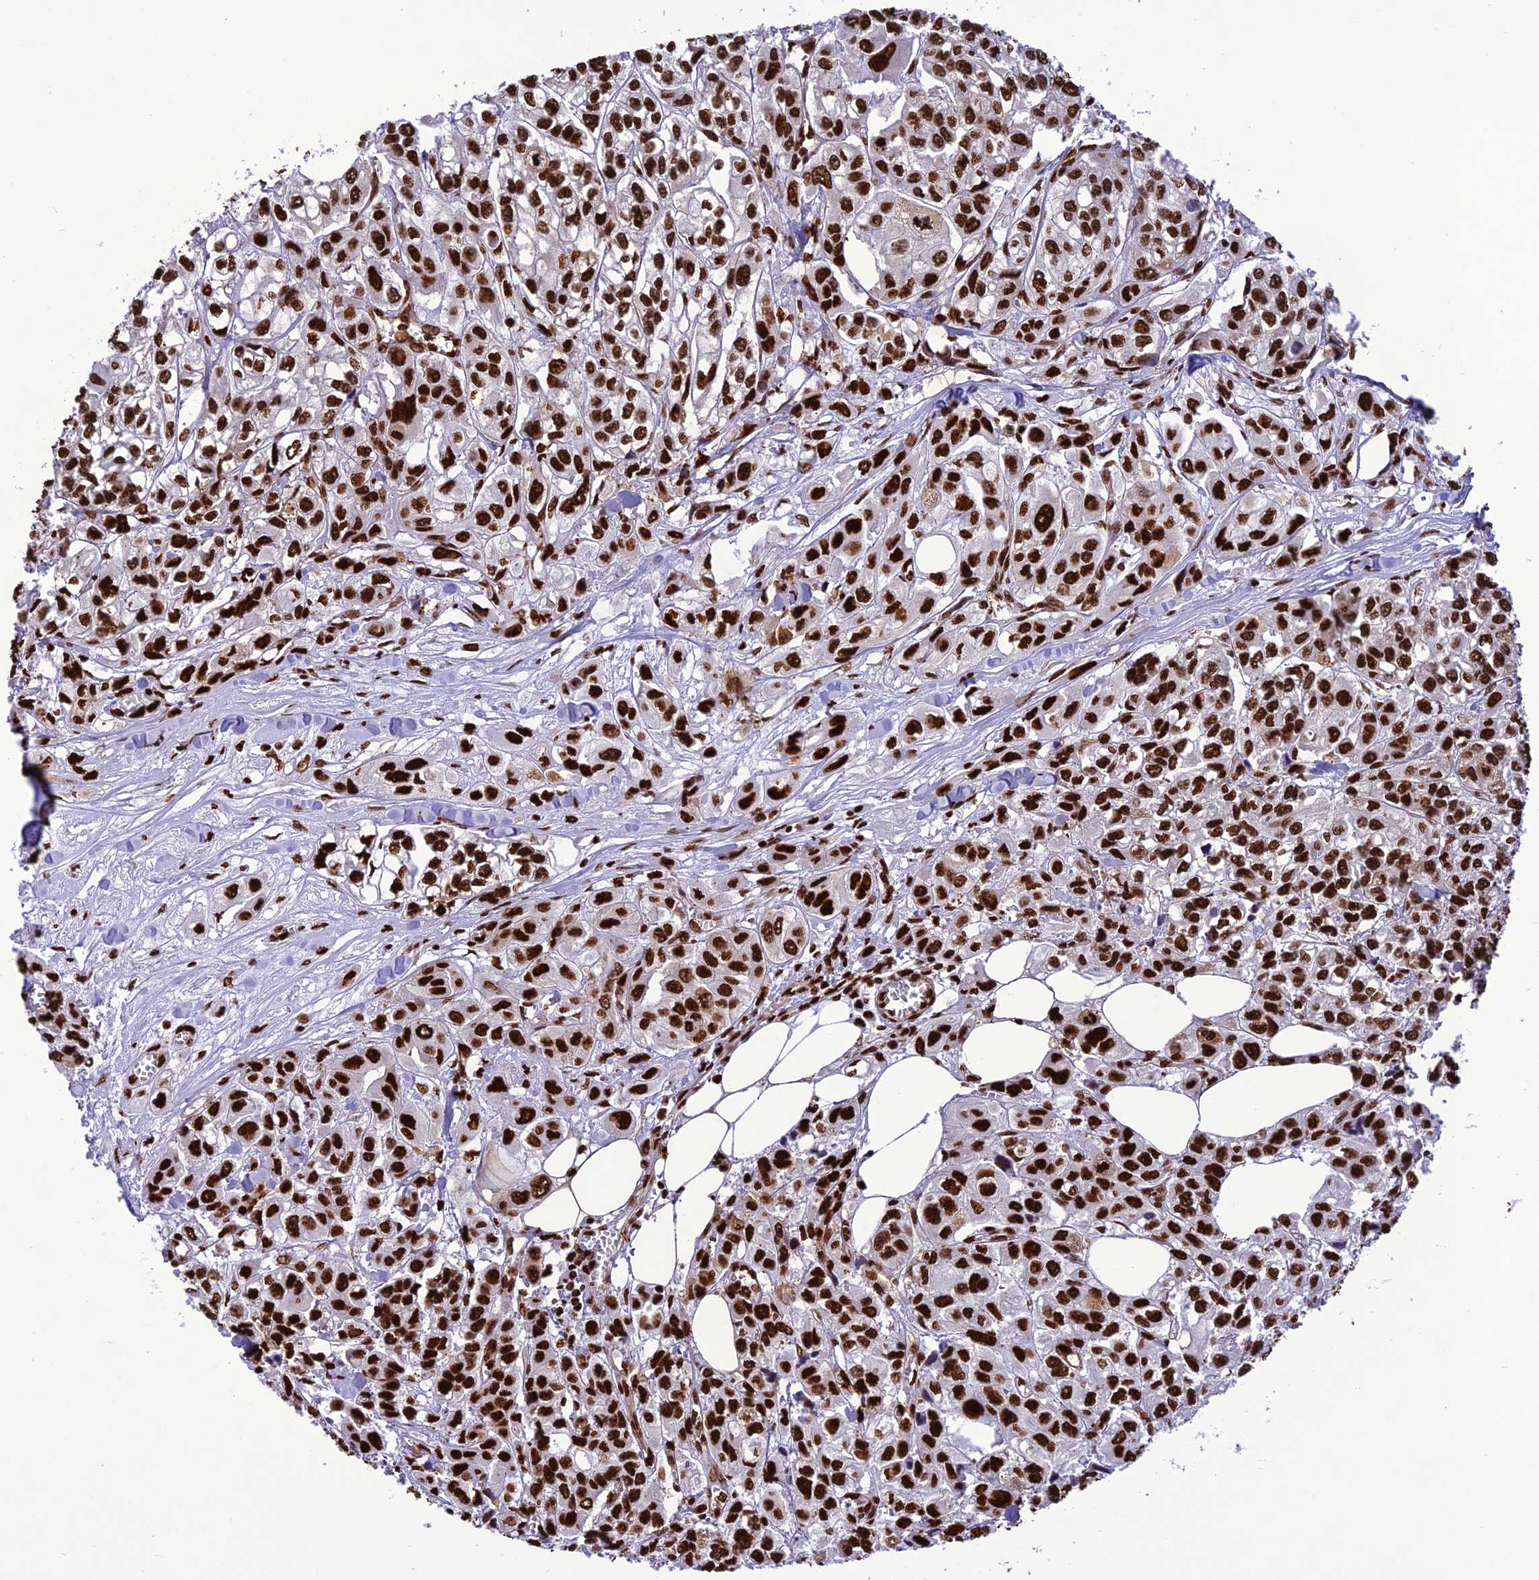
{"staining": {"intensity": "strong", "quantity": ">75%", "location": "nuclear"}, "tissue": "urothelial cancer", "cell_type": "Tumor cells", "image_type": "cancer", "snomed": [{"axis": "morphology", "description": "Urothelial carcinoma, High grade"}, {"axis": "topography", "description": "Urinary bladder"}], "caption": "IHC (DAB (3,3'-diaminobenzidine)) staining of high-grade urothelial carcinoma reveals strong nuclear protein positivity in approximately >75% of tumor cells.", "gene": "INO80E", "patient": {"sex": "male", "age": 67}}